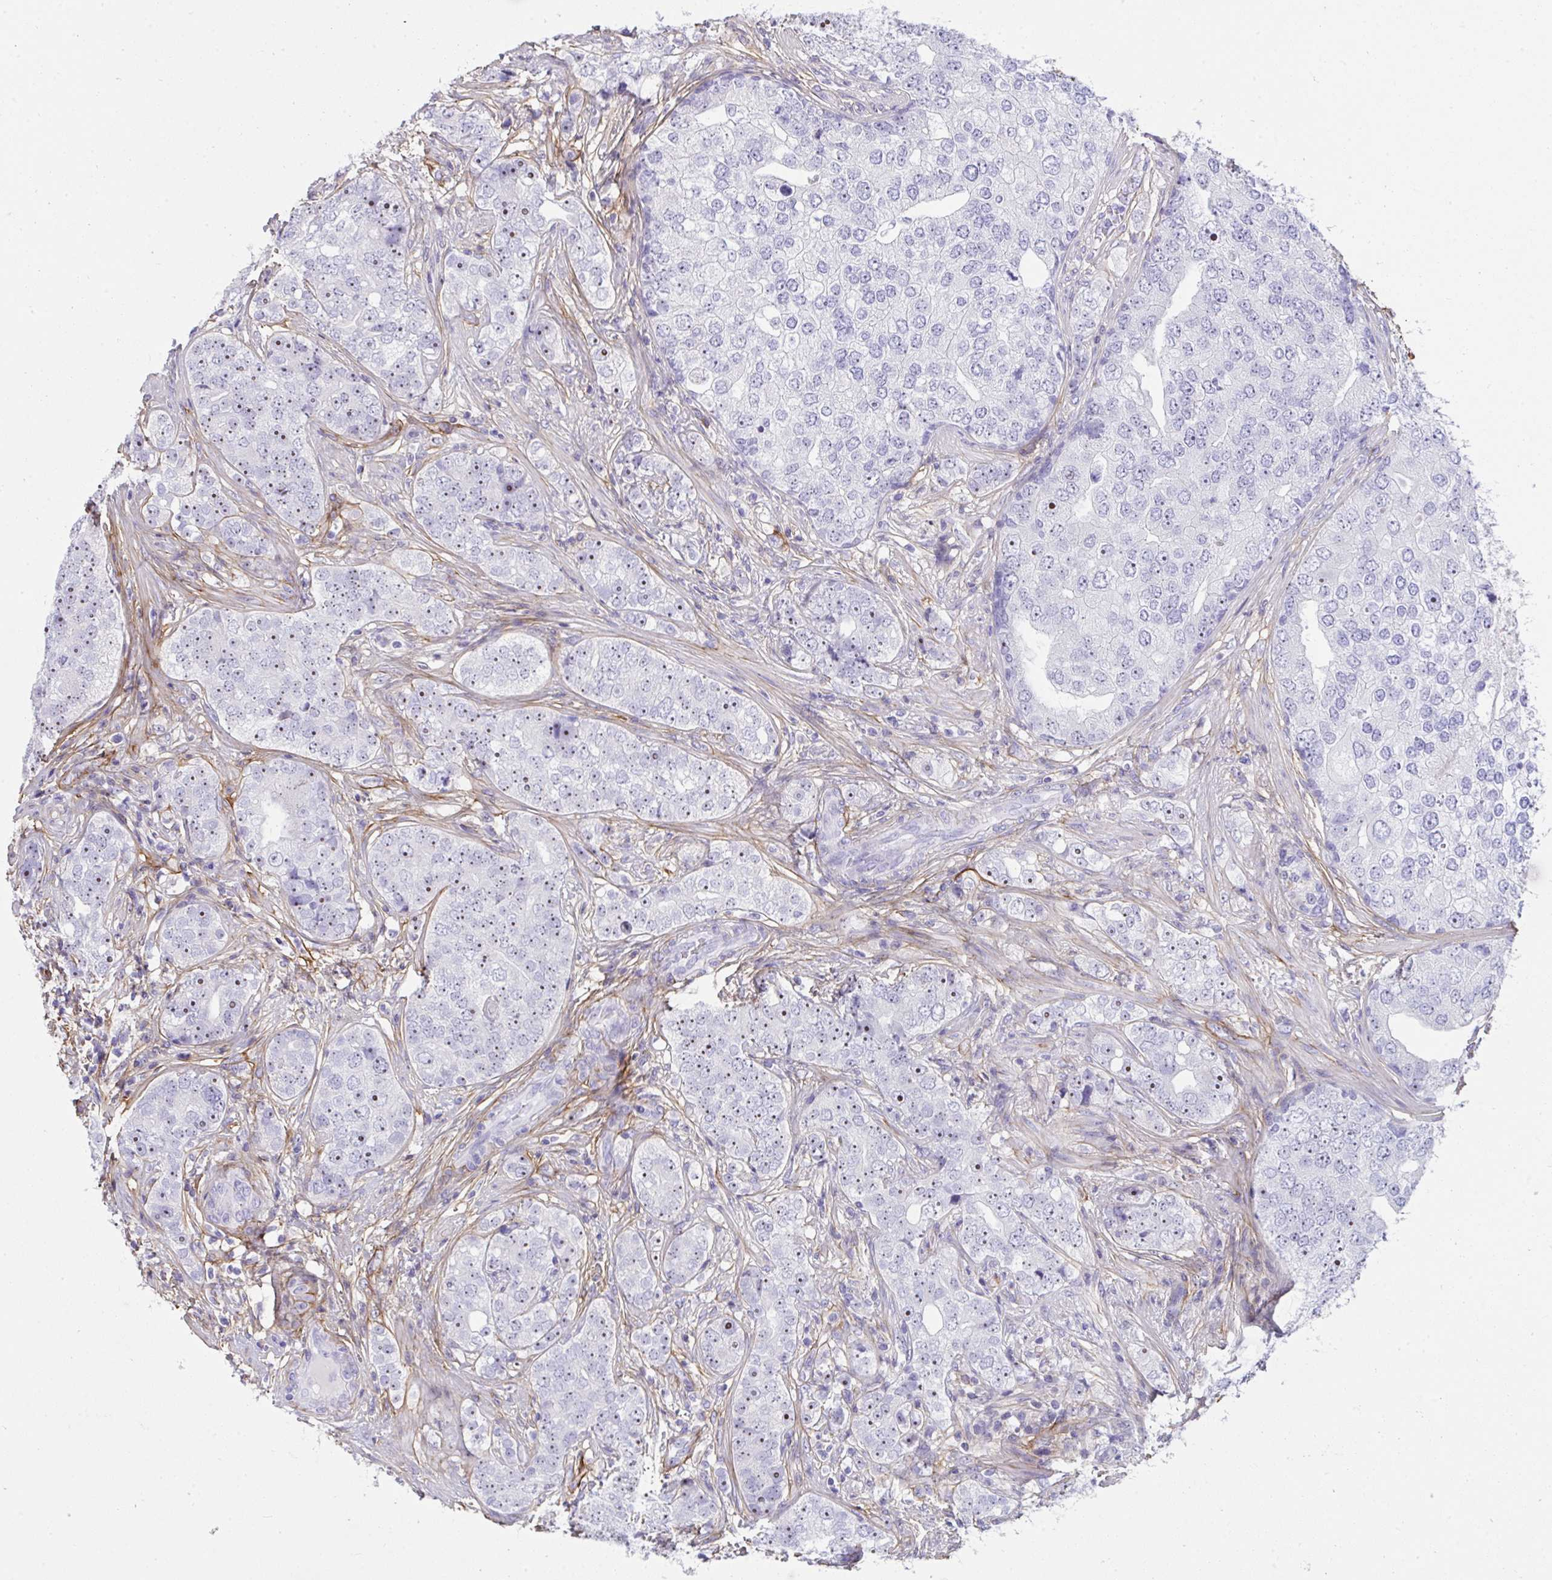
{"staining": {"intensity": "weak", "quantity": "25%-75%", "location": "nuclear"}, "tissue": "prostate cancer", "cell_type": "Tumor cells", "image_type": "cancer", "snomed": [{"axis": "morphology", "description": "Adenocarcinoma, High grade"}, {"axis": "topography", "description": "Prostate"}], "caption": "High-grade adenocarcinoma (prostate) stained with immunohistochemistry reveals weak nuclear staining in approximately 25%-75% of tumor cells.", "gene": "LHFPL6", "patient": {"sex": "male", "age": 60}}